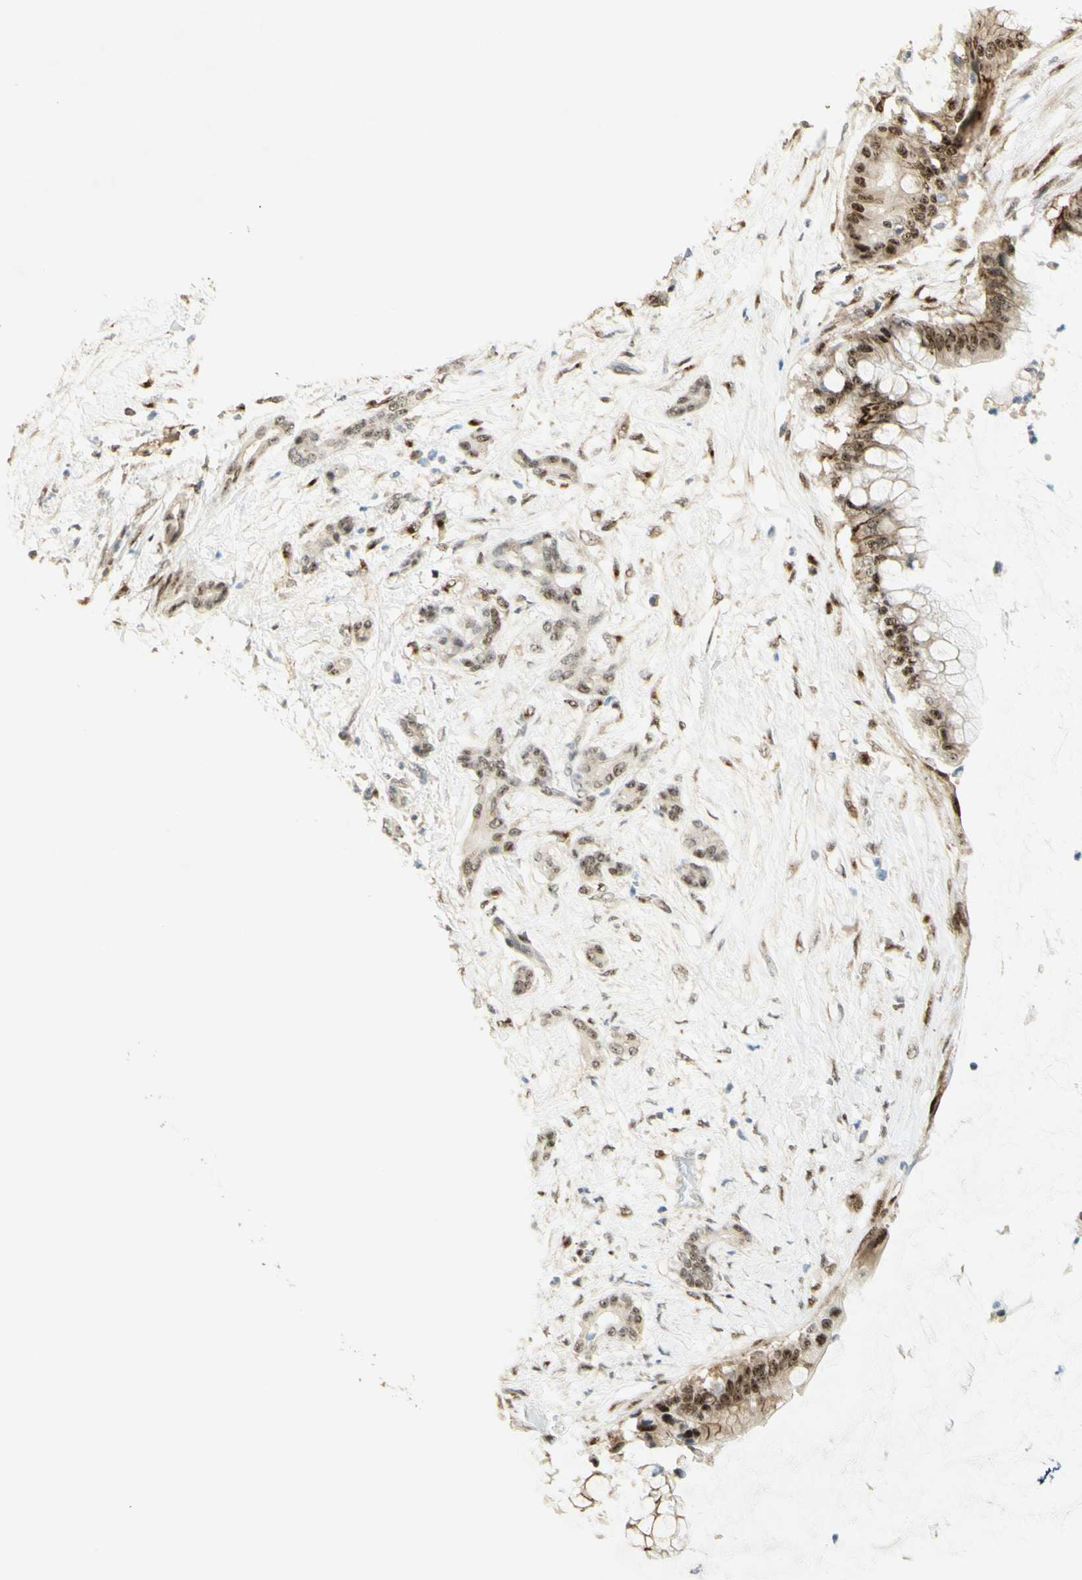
{"staining": {"intensity": "weak", "quantity": "25%-75%", "location": "cytoplasmic/membranous,nuclear"}, "tissue": "pancreatic cancer", "cell_type": "Tumor cells", "image_type": "cancer", "snomed": [{"axis": "morphology", "description": "Adenocarcinoma, NOS"}, {"axis": "topography", "description": "Pancreas"}], "caption": "High-power microscopy captured an immunohistochemistry image of pancreatic cancer, revealing weak cytoplasmic/membranous and nuclear expression in approximately 25%-75% of tumor cells.", "gene": "FOXP1", "patient": {"sex": "male", "age": 41}}